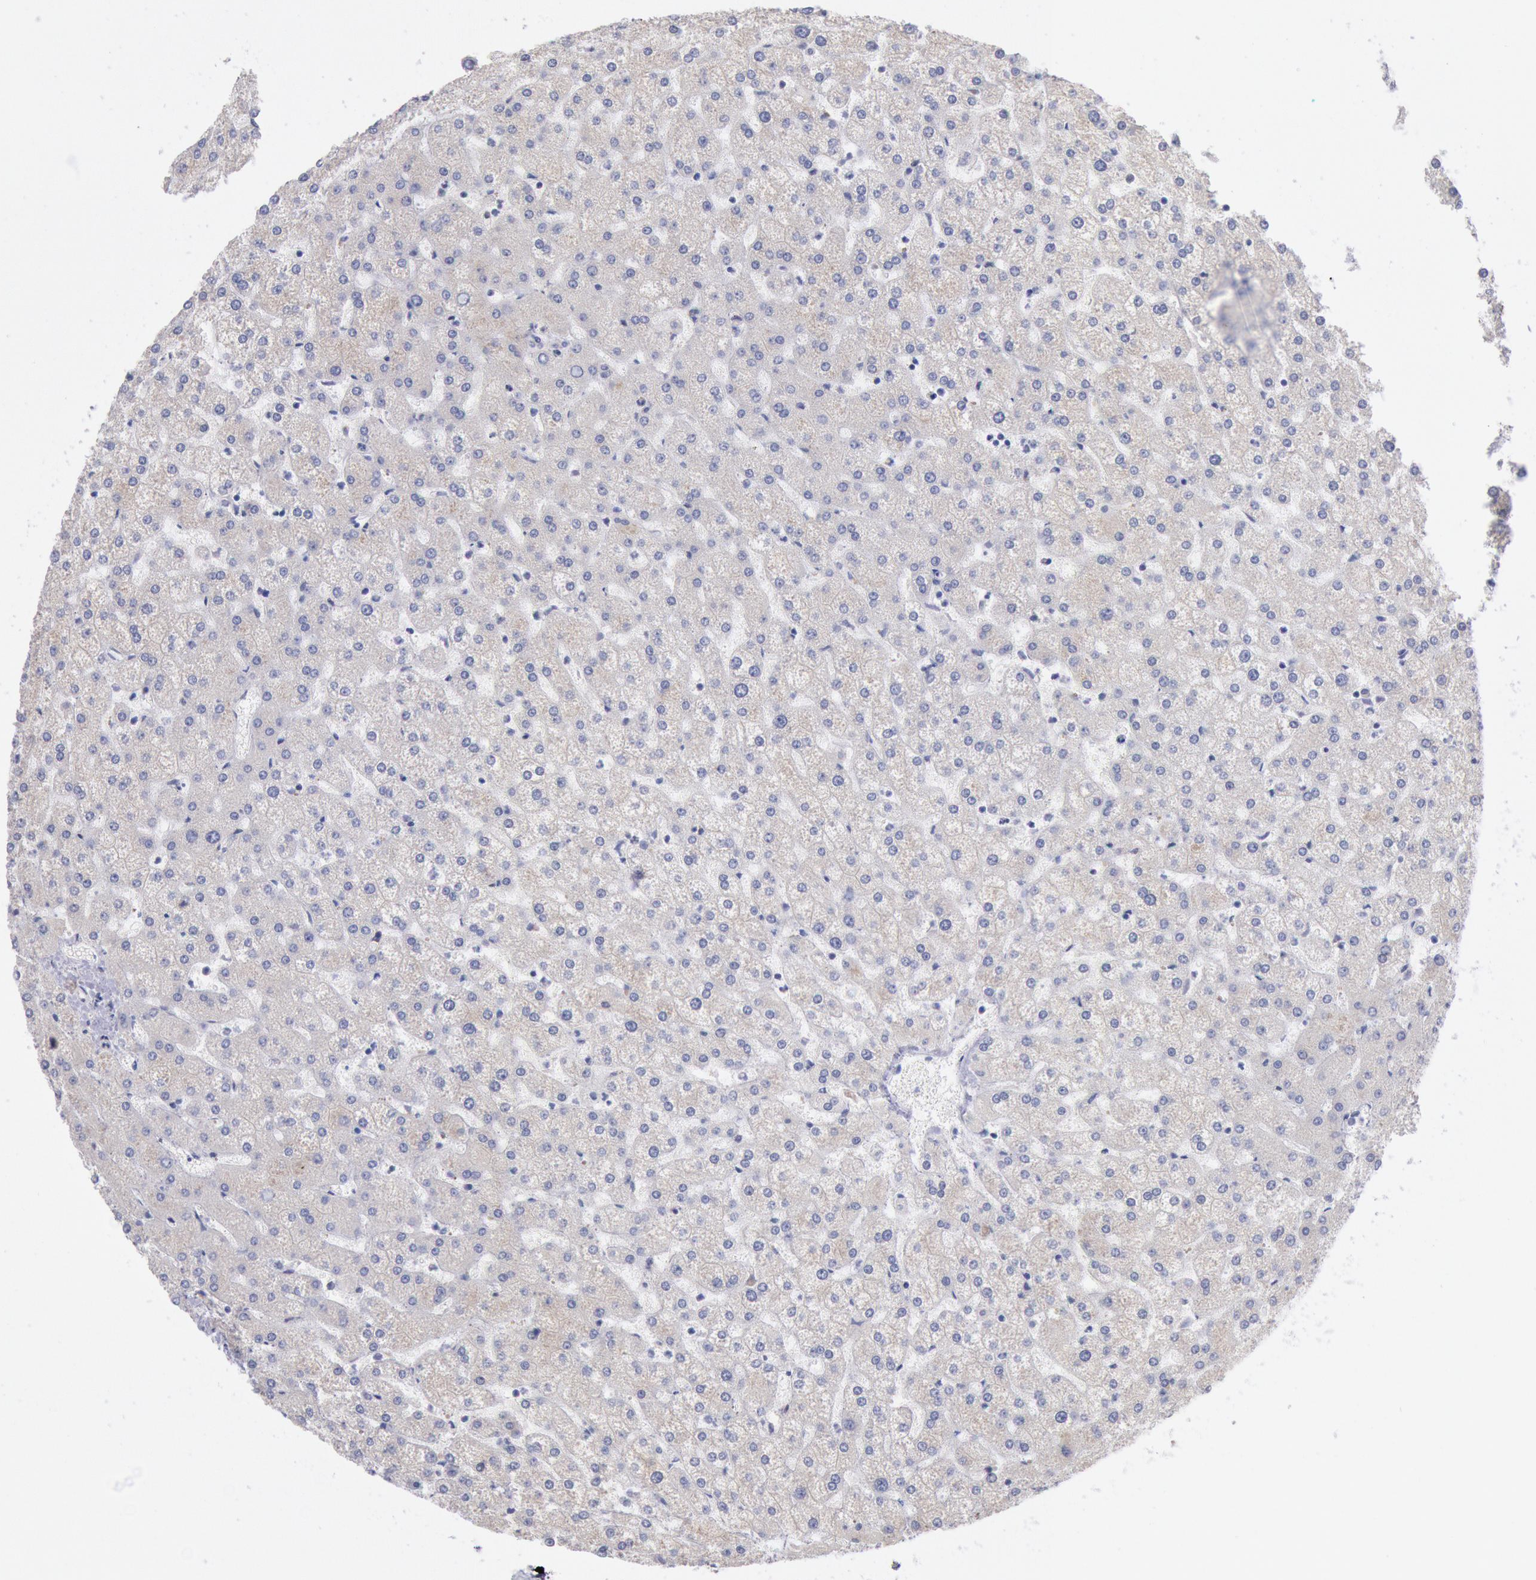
{"staining": {"intensity": "negative", "quantity": "none", "location": "none"}, "tissue": "liver", "cell_type": "Cholangiocytes", "image_type": "normal", "snomed": [{"axis": "morphology", "description": "Normal tissue, NOS"}, {"axis": "topography", "description": "Liver"}], "caption": "A high-resolution image shows immunohistochemistry (IHC) staining of benign liver, which displays no significant expression in cholangiocytes. (Stains: DAB immunohistochemistry (IHC) with hematoxylin counter stain, Microscopy: brightfield microscopy at high magnification).", "gene": "DRG1", "patient": {"sex": "female", "age": 32}}